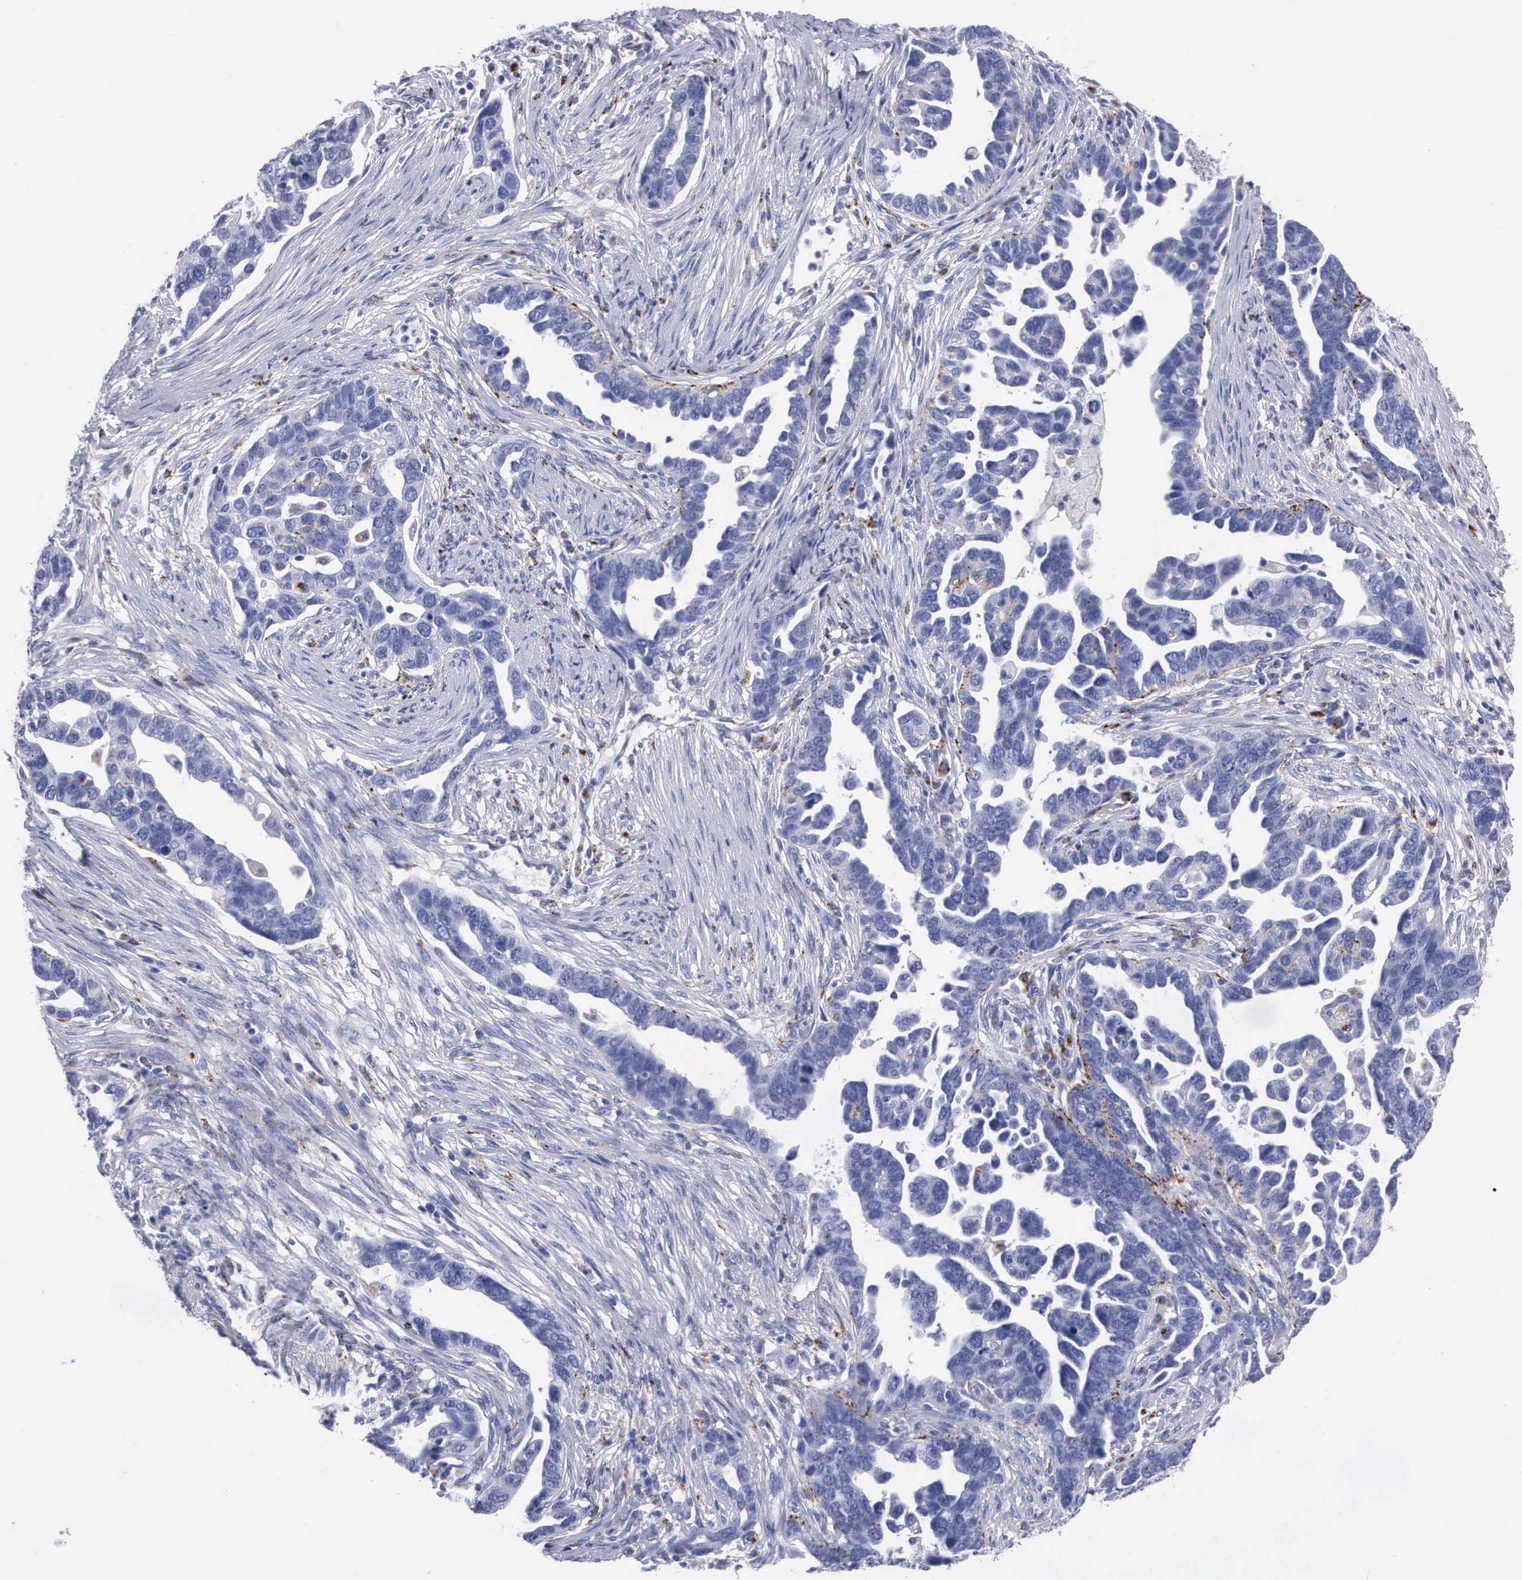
{"staining": {"intensity": "negative", "quantity": "none", "location": "none"}, "tissue": "ovarian cancer", "cell_type": "Tumor cells", "image_type": "cancer", "snomed": [{"axis": "morphology", "description": "Cystadenocarcinoma, serous, NOS"}, {"axis": "topography", "description": "Ovary"}], "caption": "DAB (3,3'-diaminobenzidine) immunohistochemical staining of human serous cystadenocarcinoma (ovarian) shows no significant staining in tumor cells.", "gene": "CTSL", "patient": {"sex": "female", "age": 54}}